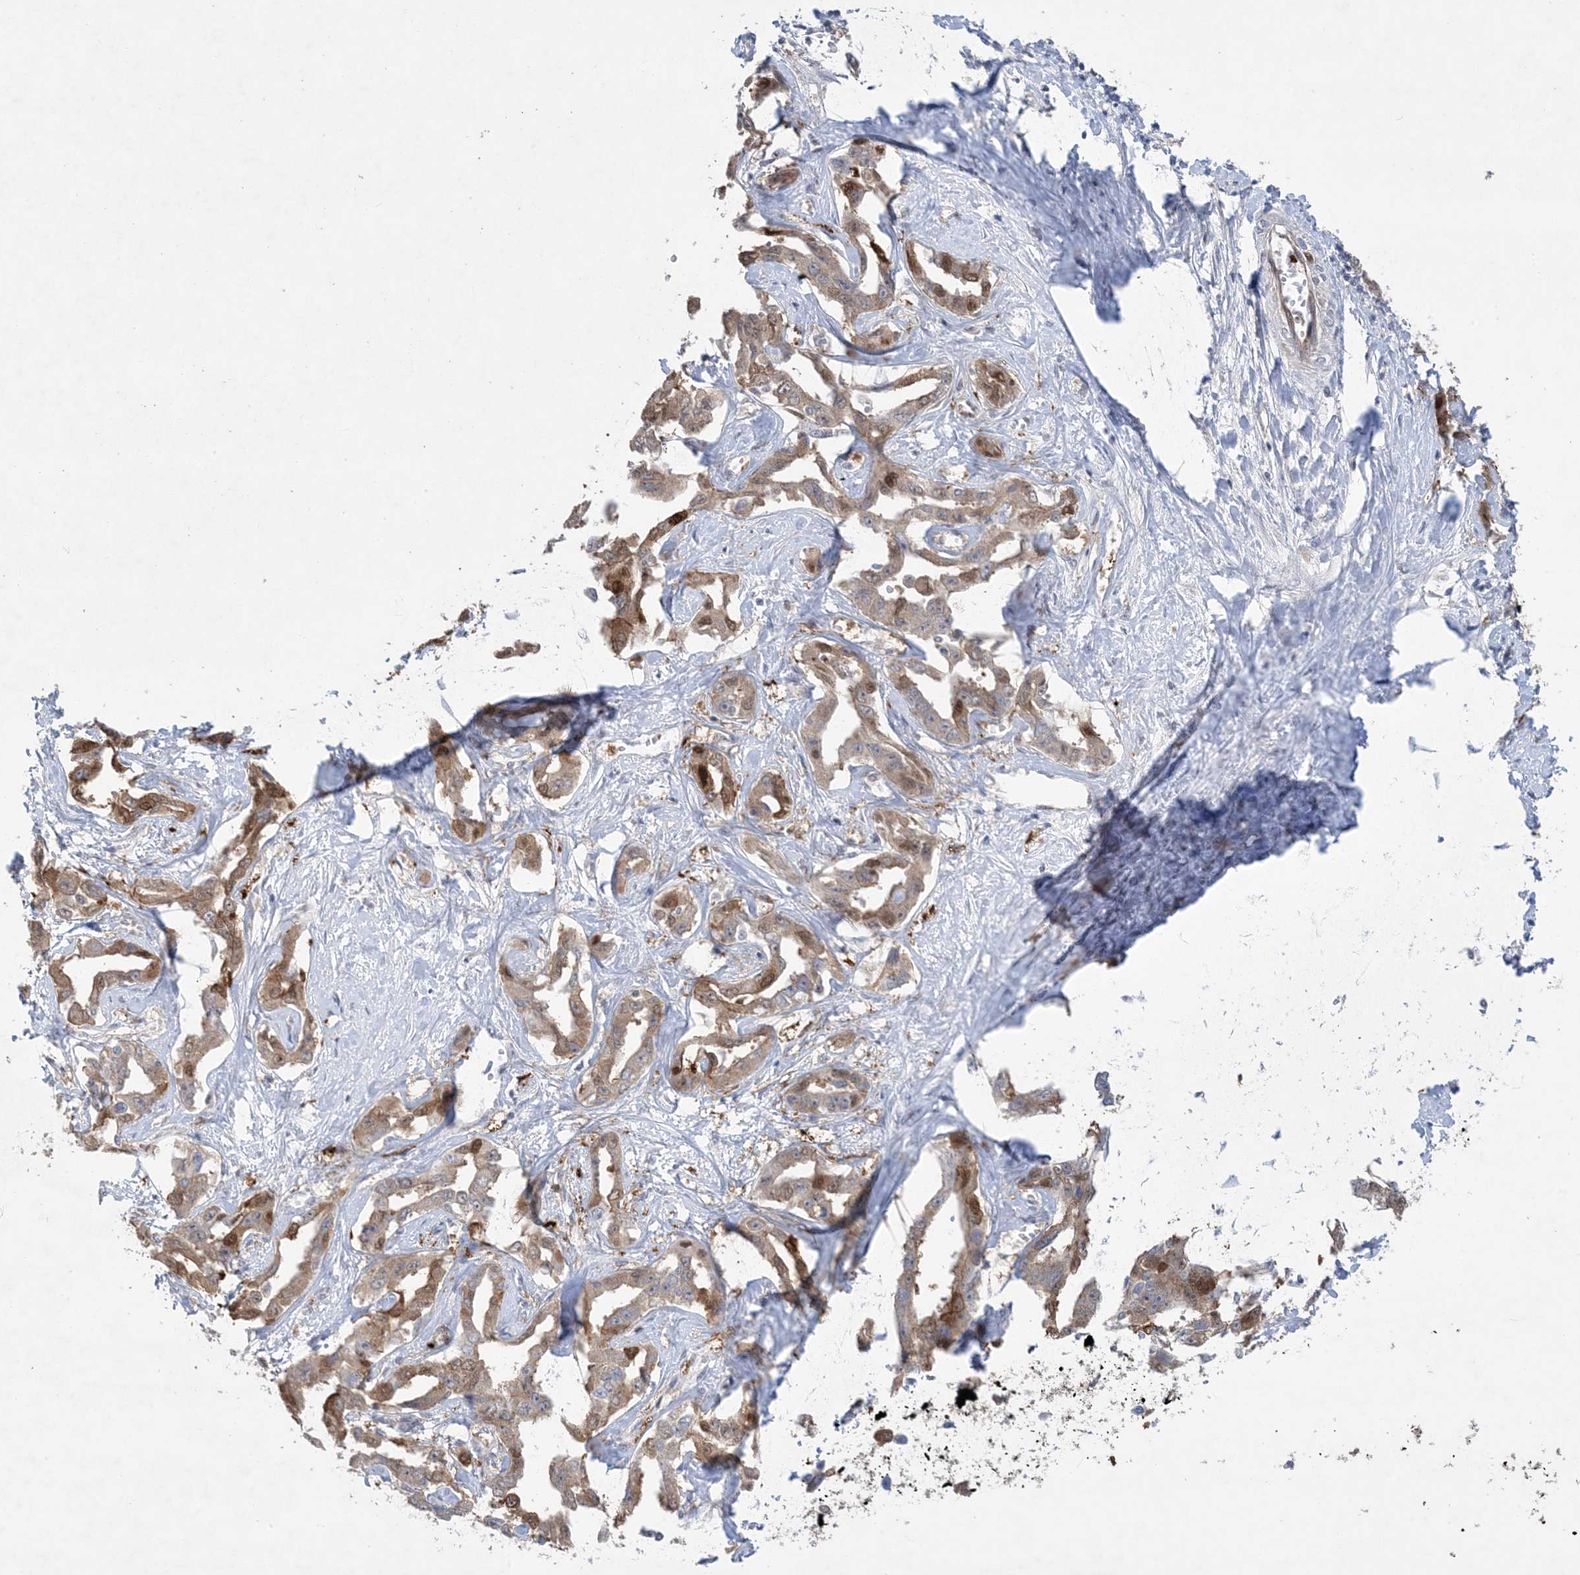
{"staining": {"intensity": "weak", "quantity": ">75%", "location": "cytoplasmic/membranous"}, "tissue": "liver cancer", "cell_type": "Tumor cells", "image_type": "cancer", "snomed": [{"axis": "morphology", "description": "Cholangiocarcinoma"}, {"axis": "topography", "description": "Liver"}], "caption": "This micrograph shows IHC staining of liver cancer, with low weak cytoplasmic/membranous expression in about >75% of tumor cells.", "gene": "HMGCS1", "patient": {"sex": "male", "age": 59}}